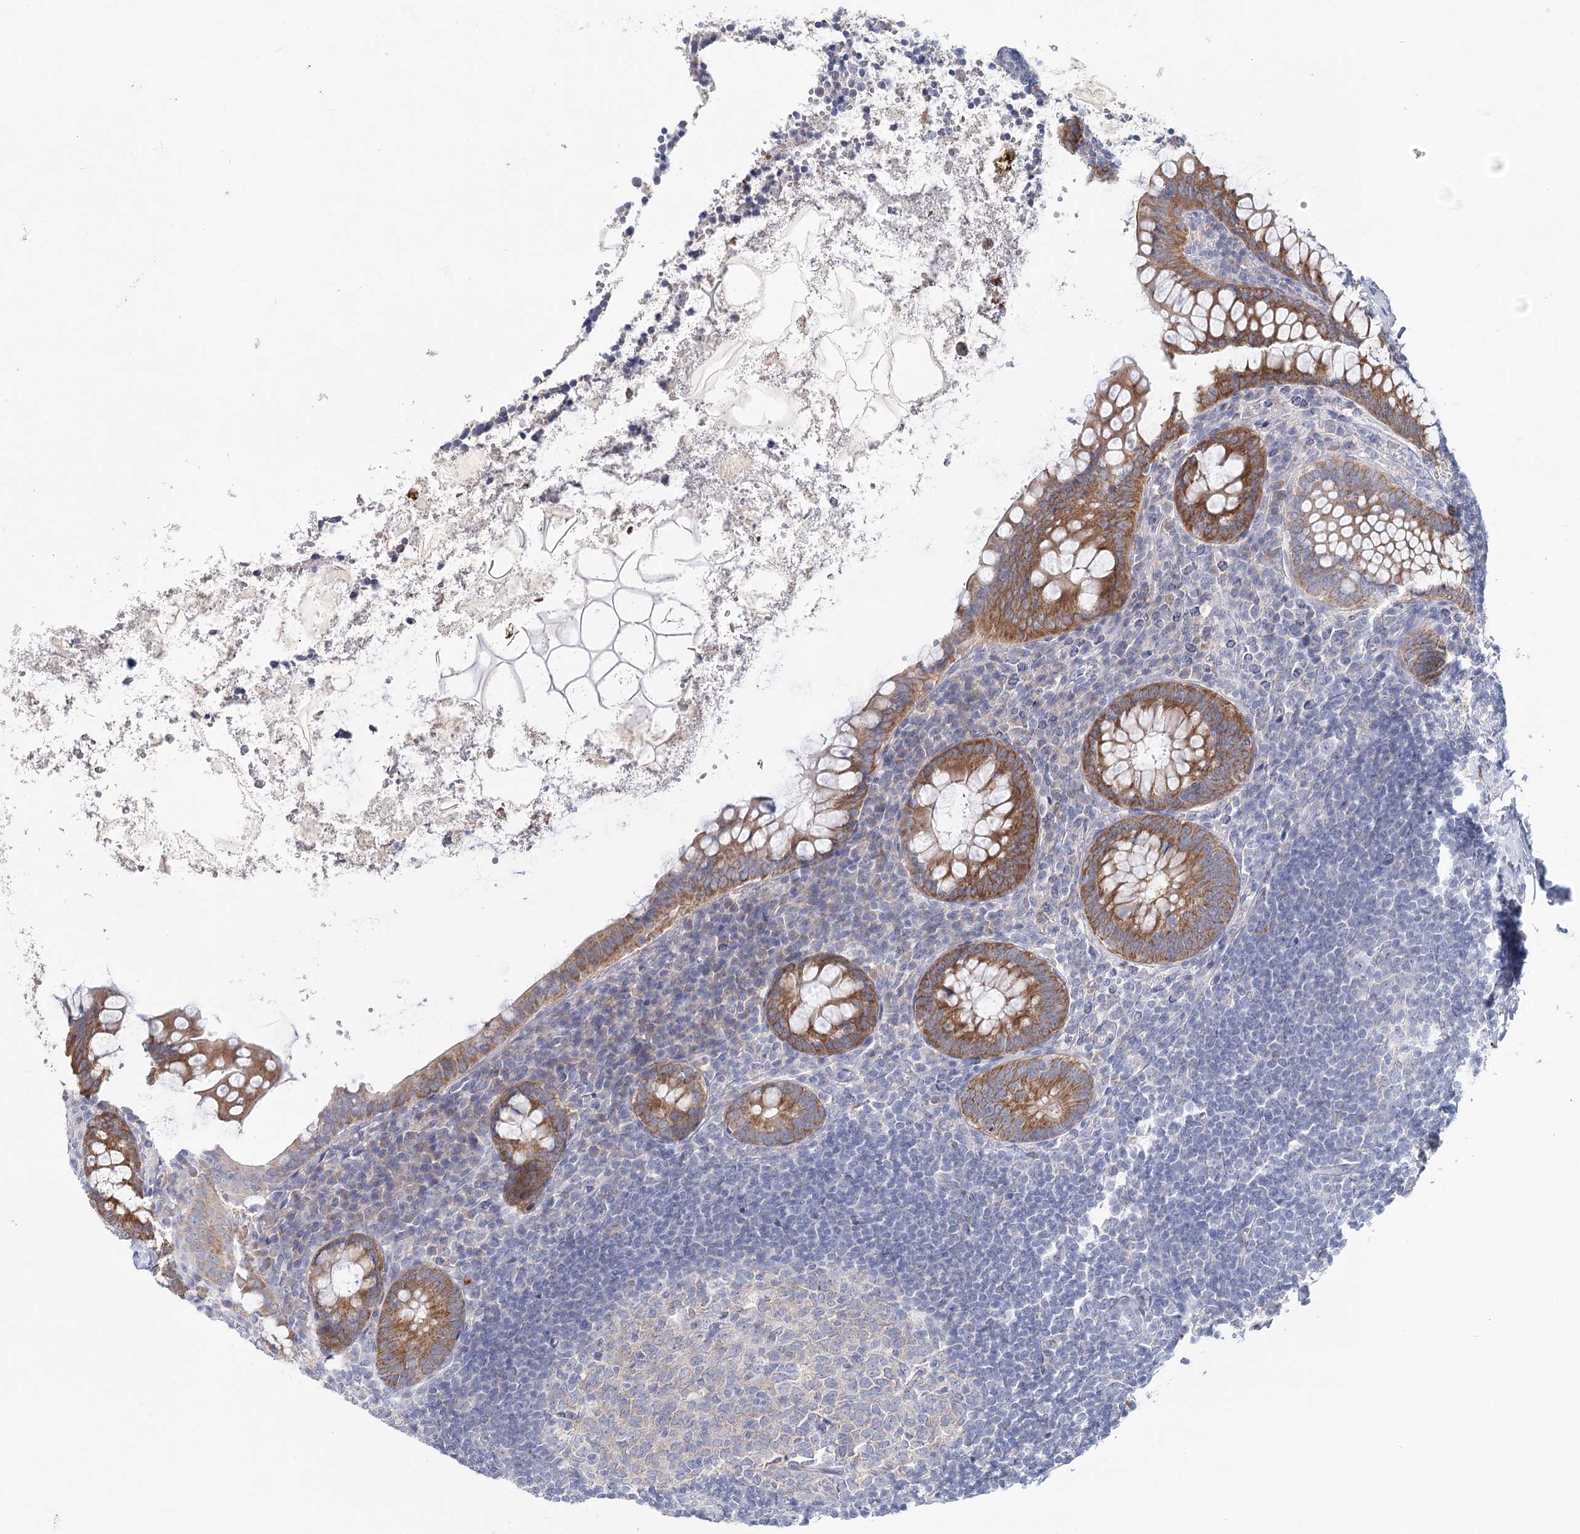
{"staining": {"intensity": "moderate", "quantity": ">75%", "location": "cytoplasmic/membranous"}, "tissue": "appendix", "cell_type": "Glandular cells", "image_type": "normal", "snomed": [{"axis": "morphology", "description": "Normal tissue, NOS"}, {"axis": "topography", "description": "Appendix"}], "caption": "Protein expression by immunohistochemistry shows moderate cytoplasmic/membranous expression in about >75% of glandular cells in unremarkable appendix. (DAB IHC with brightfield microscopy, high magnification).", "gene": "ARHGAP44", "patient": {"sex": "female", "age": 33}}